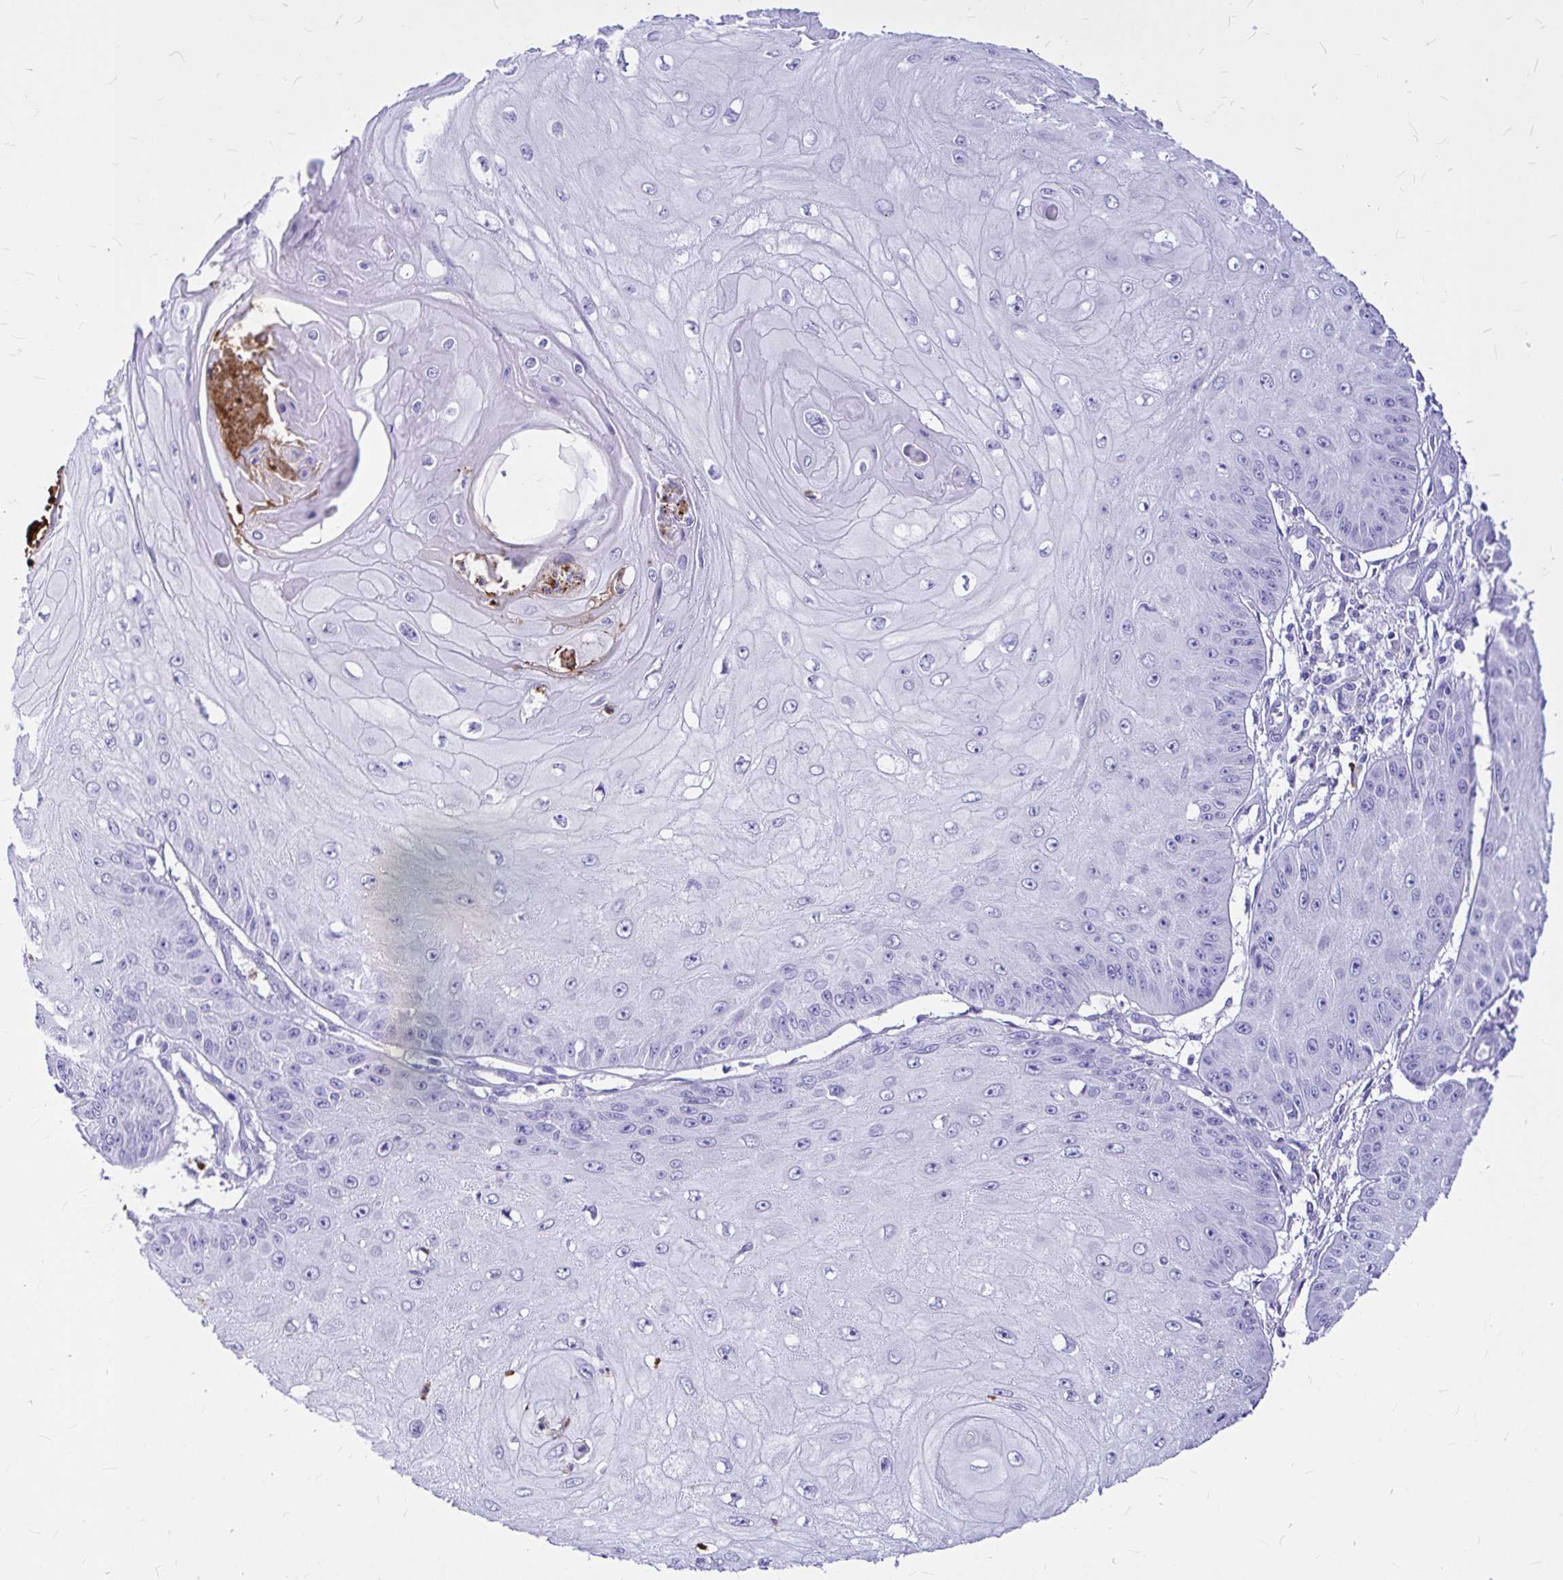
{"staining": {"intensity": "negative", "quantity": "none", "location": "none"}, "tissue": "skin cancer", "cell_type": "Tumor cells", "image_type": "cancer", "snomed": [{"axis": "morphology", "description": "Squamous cell carcinoma, NOS"}, {"axis": "topography", "description": "Skin"}], "caption": "Squamous cell carcinoma (skin) was stained to show a protein in brown. There is no significant staining in tumor cells.", "gene": "CLEC1B", "patient": {"sex": "male", "age": 70}}